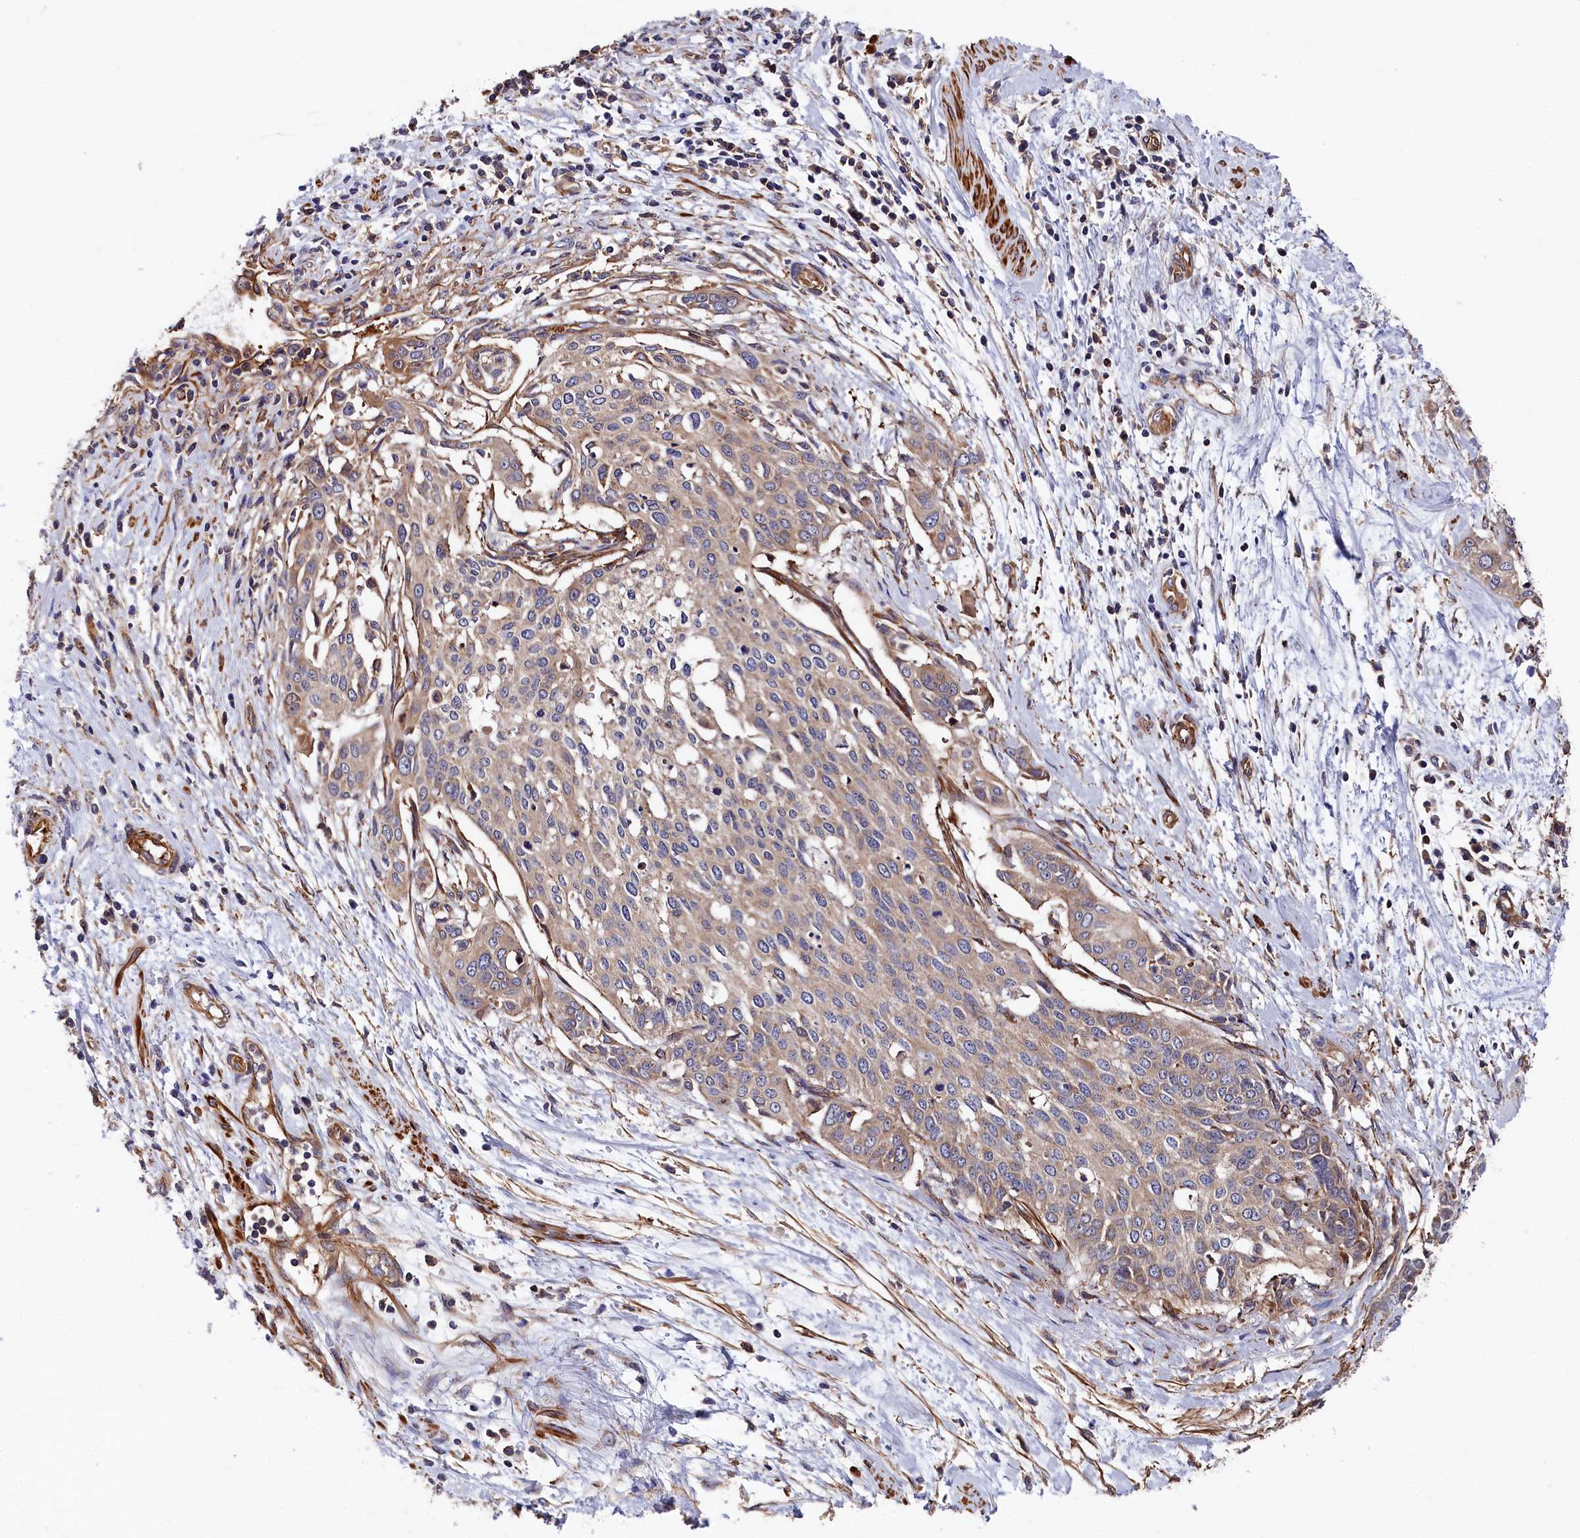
{"staining": {"intensity": "weak", "quantity": ">75%", "location": "cytoplasmic/membranous"}, "tissue": "cervical cancer", "cell_type": "Tumor cells", "image_type": "cancer", "snomed": [{"axis": "morphology", "description": "Squamous cell carcinoma, NOS"}, {"axis": "topography", "description": "Cervix"}], "caption": "A low amount of weak cytoplasmic/membranous expression is seen in about >75% of tumor cells in cervical cancer (squamous cell carcinoma) tissue. Ihc stains the protein of interest in brown and the nuclei are stained blue.", "gene": "LDHD", "patient": {"sex": "female", "age": 44}}